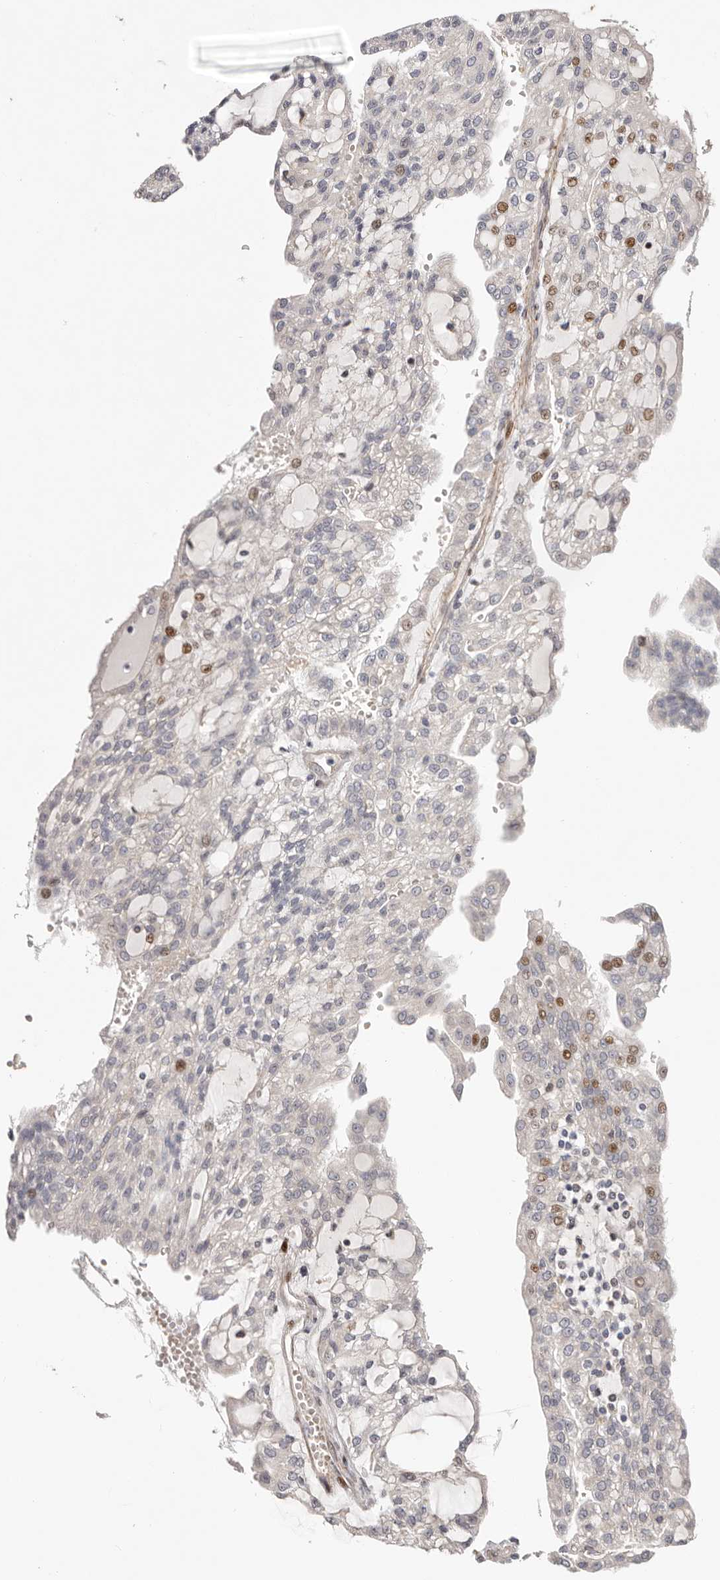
{"staining": {"intensity": "moderate", "quantity": "<25%", "location": "nuclear"}, "tissue": "renal cancer", "cell_type": "Tumor cells", "image_type": "cancer", "snomed": [{"axis": "morphology", "description": "Adenocarcinoma, NOS"}, {"axis": "topography", "description": "Kidney"}], "caption": "Immunohistochemistry (IHC) image of neoplastic tissue: adenocarcinoma (renal) stained using immunohistochemistry displays low levels of moderate protein expression localized specifically in the nuclear of tumor cells, appearing as a nuclear brown color.", "gene": "EPHX3", "patient": {"sex": "male", "age": 63}}